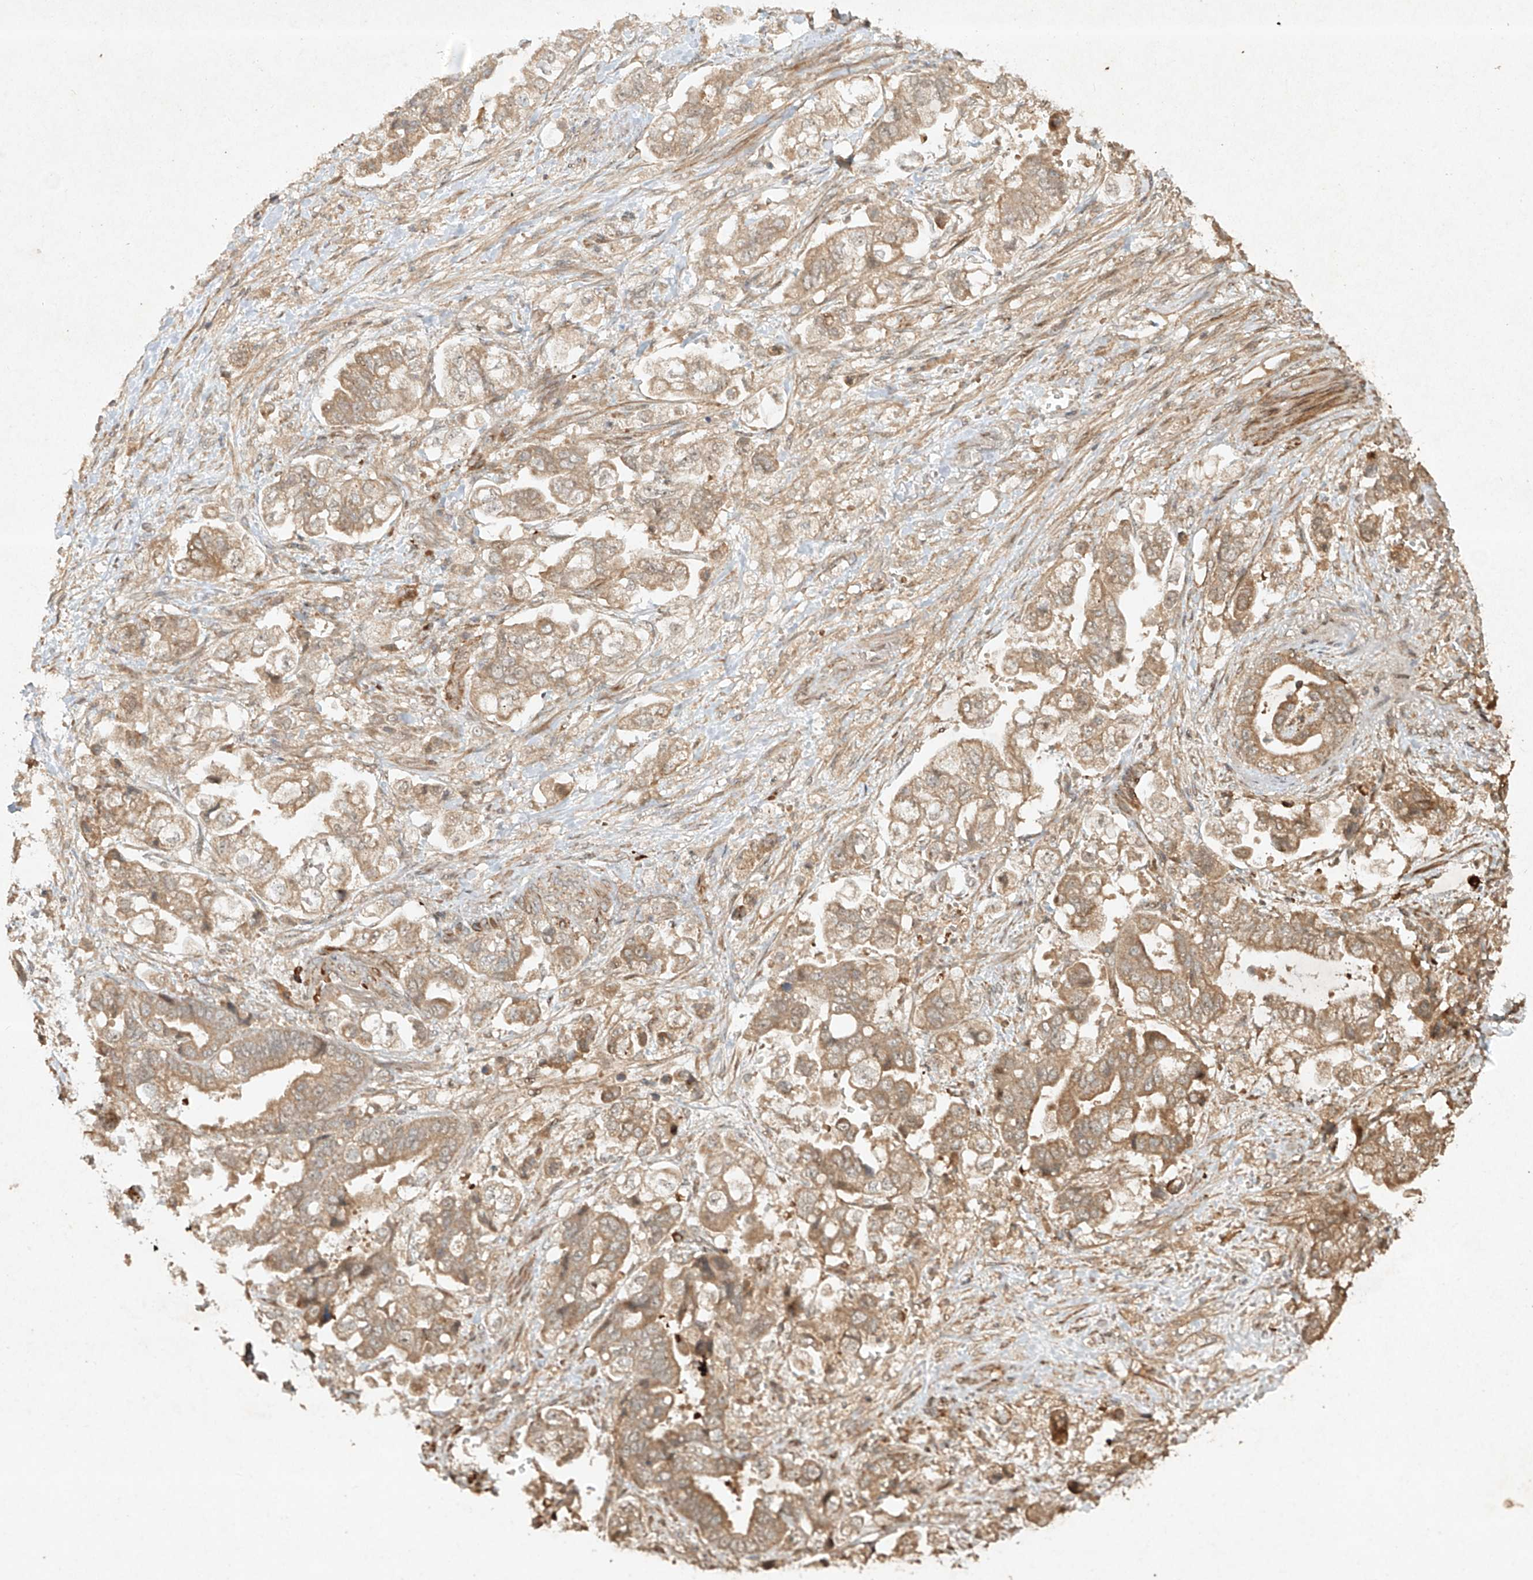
{"staining": {"intensity": "weak", "quantity": ">75%", "location": "cytoplasmic/membranous"}, "tissue": "stomach cancer", "cell_type": "Tumor cells", "image_type": "cancer", "snomed": [{"axis": "morphology", "description": "Normal tissue, NOS"}, {"axis": "morphology", "description": "Adenocarcinoma, NOS"}, {"axis": "topography", "description": "Stomach"}], "caption": "The immunohistochemical stain labels weak cytoplasmic/membranous expression in tumor cells of adenocarcinoma (stomach) tissue. (DAB (3,3'-diaminobenzidine) IHC with brightfield microscopy, high magnification).", "gene": "CYYR1", "patient": {"sex": "male", "age": 62}}